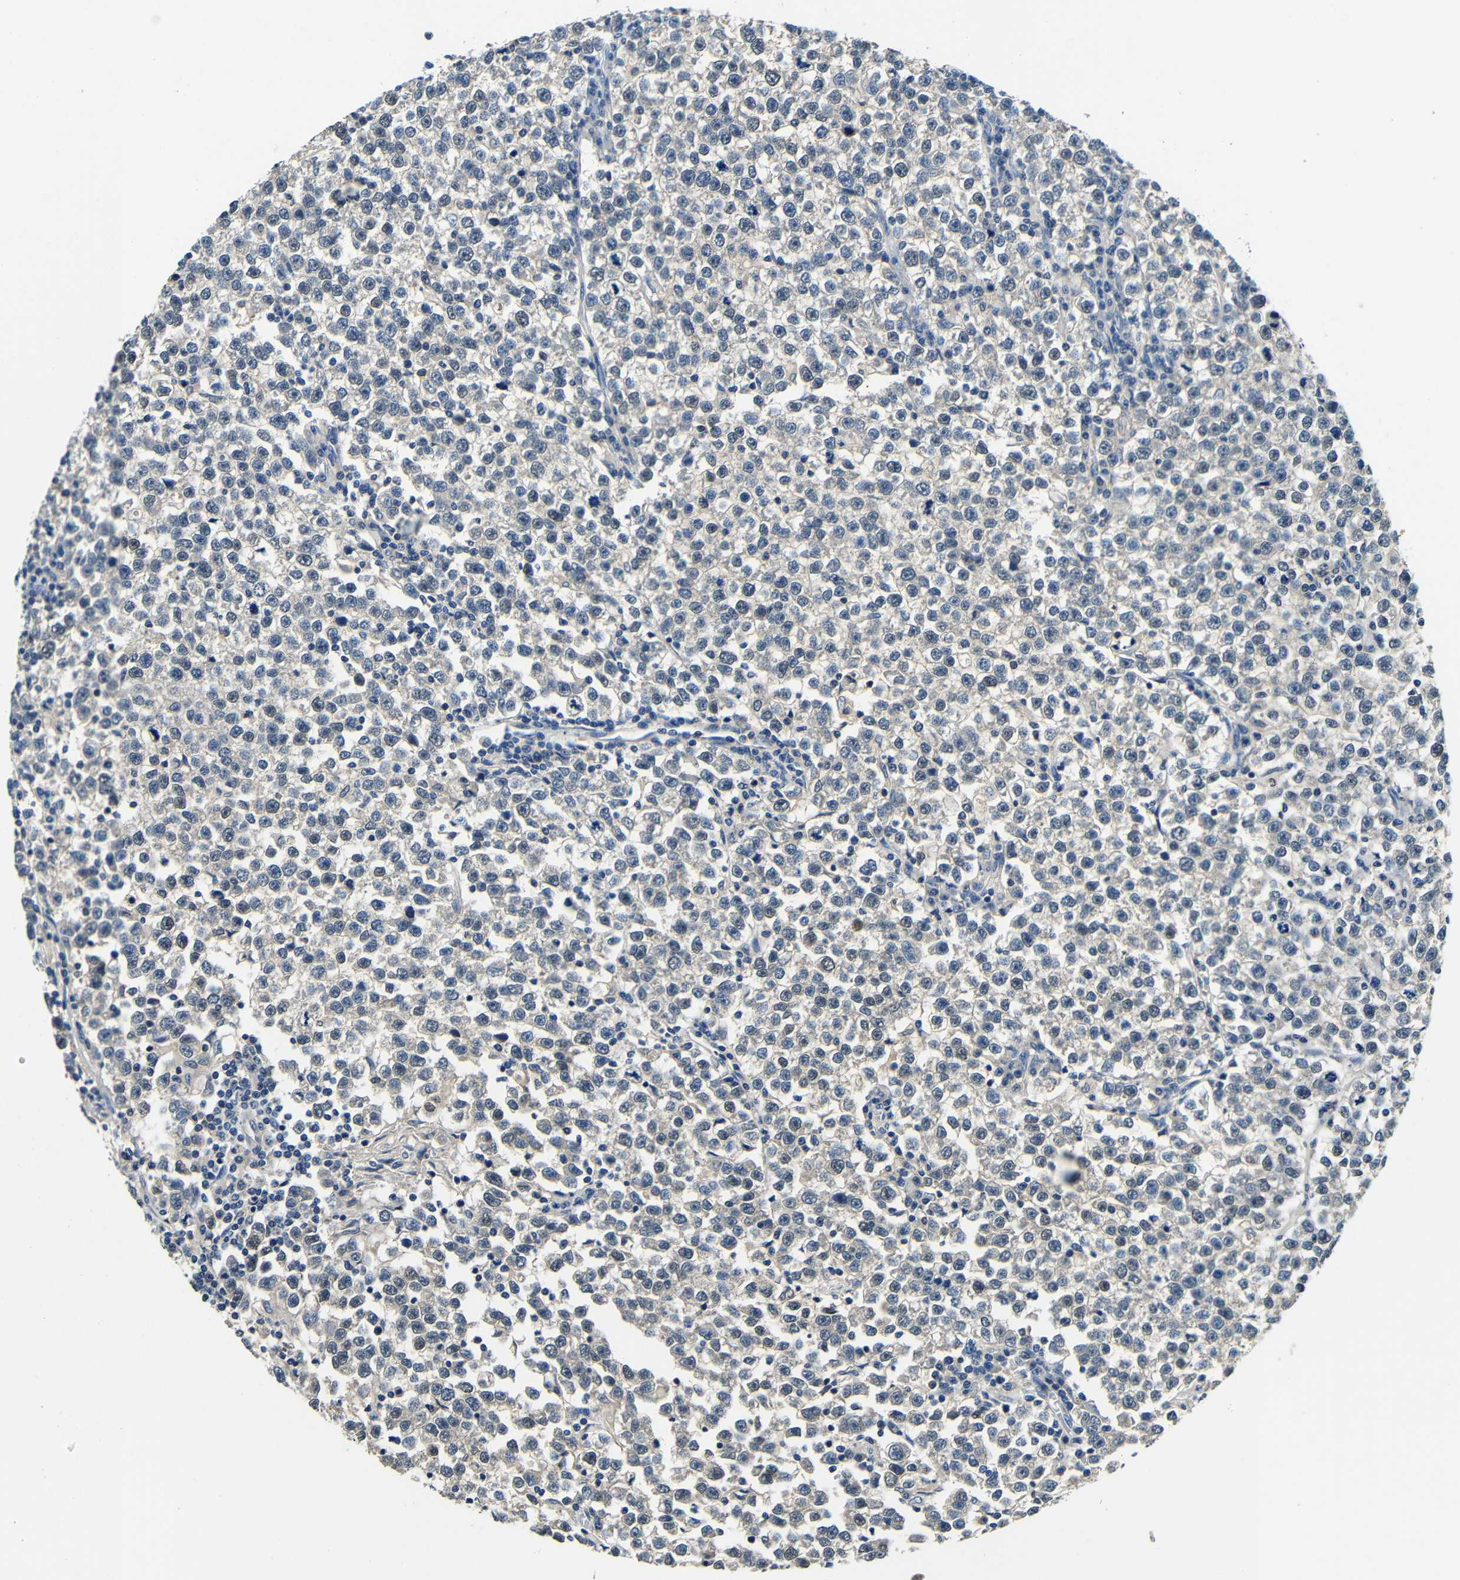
{"staining": {"intensity": "weak", "quantity": "<25%", "location": "cytoplasmic/membranous"}, "tissue": "testis cancer", "cell_type": "Tumor cells", "image_type": "cancer", "snomed": [{"axis": "morphology", "description": "Normal tissue, NOS"}, {"axis": "morphology", "description": "Seminoma, NOS"}, {"axis": "topography", "description": "Testis"}], "caption": "Tumor cells are negative for brown protein staining in testis cancer (seminoma).", "gene": "ADAP1", "patient": {"sex": "male", "age": 43}}